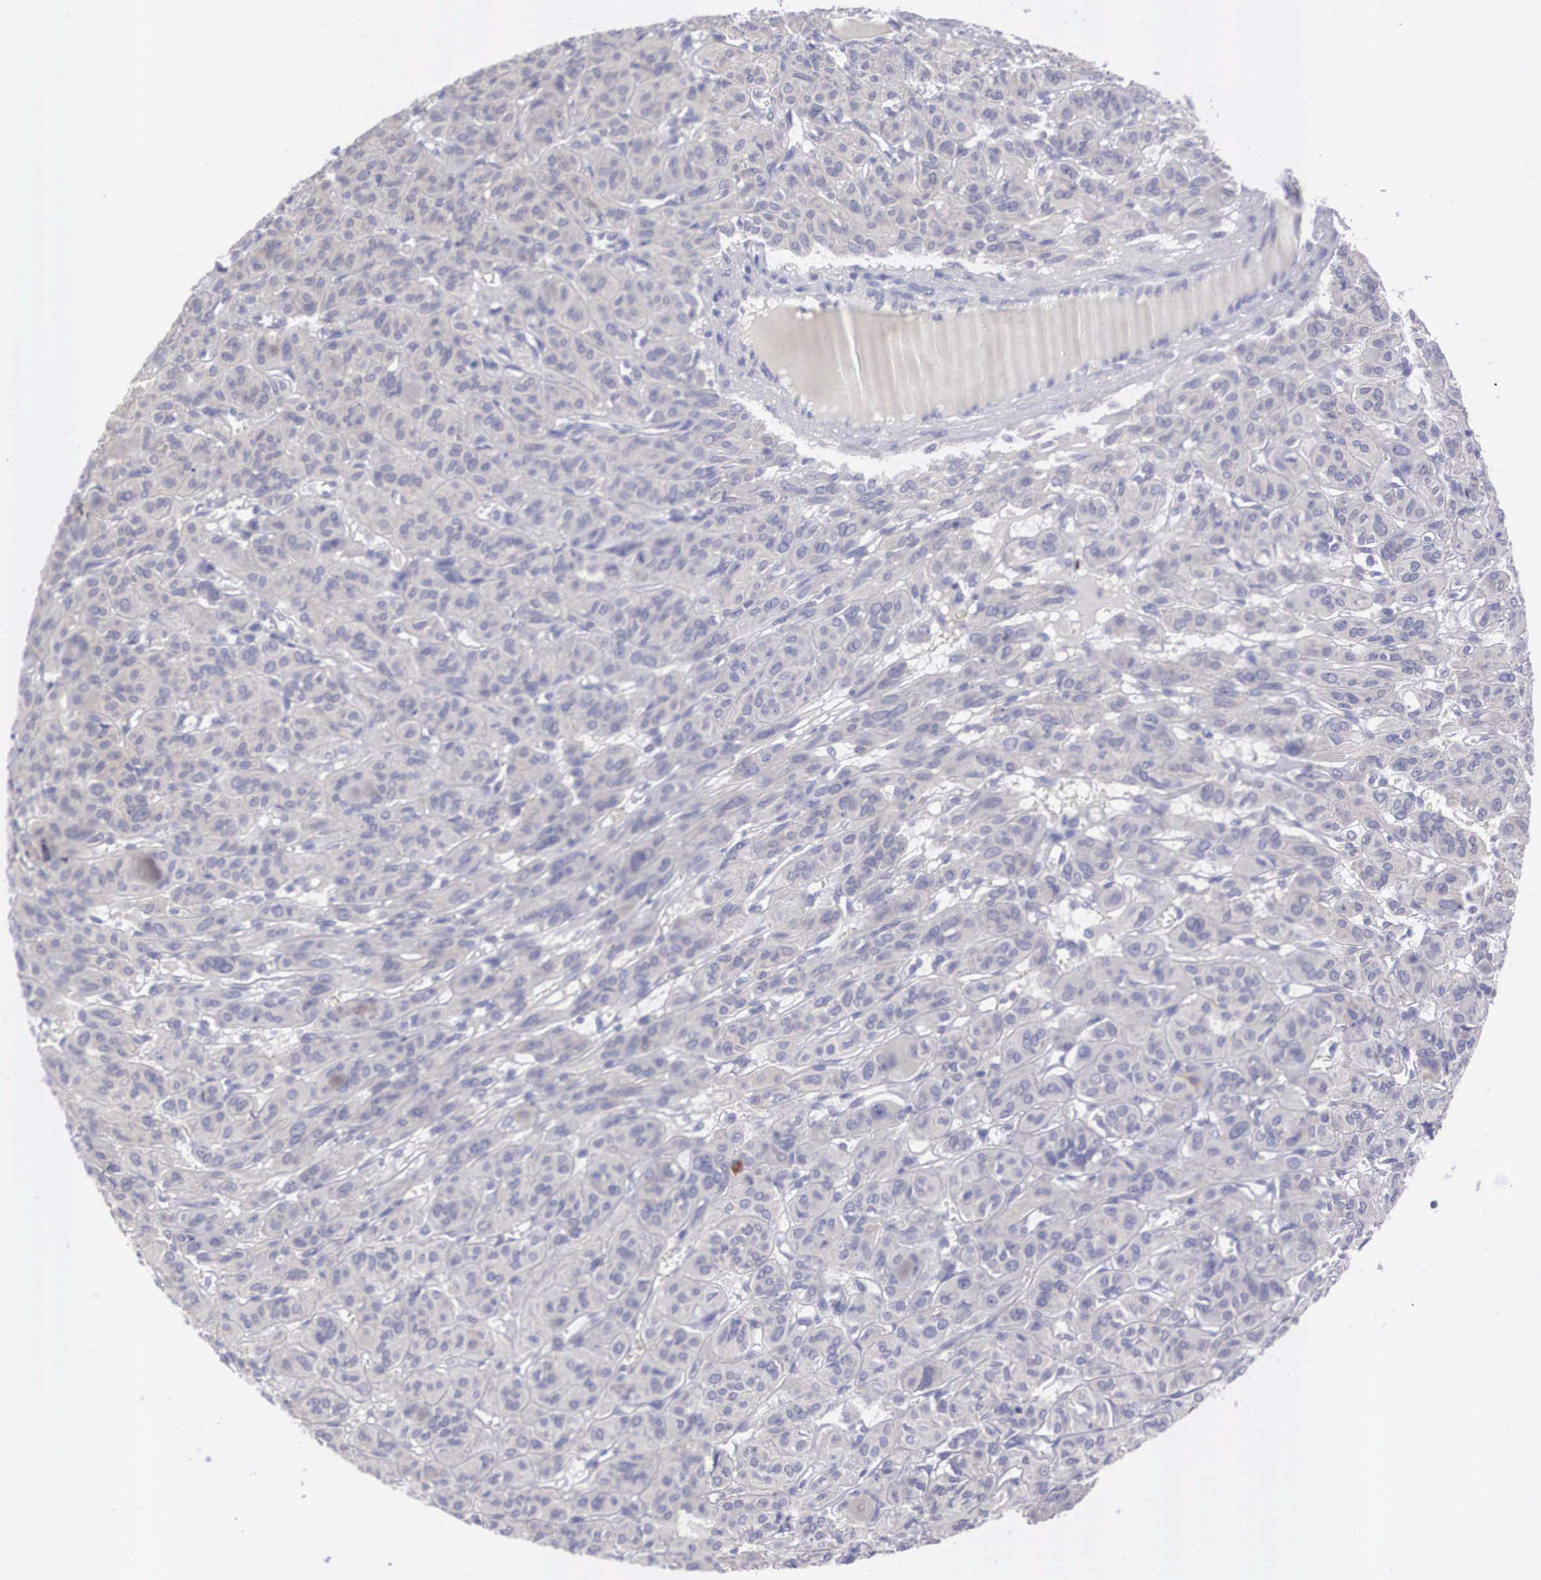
{"staining": {"intensity": "negative", "quantity": "none", "location": "none"}, "tissue": "thyroid cancer", "cell_type": "Tumor cells", "image_type": "cancer", "snomed": [{"axis": "morphology", "description": "Follicular adenoma carcinoma, NOS"}, {"axis": "topography", "description": "Thyroid gland"}], "caption": "Histopathology image shows no significant protein positivity in tumor cells of follicular adenoma carcinoma (thyroid). (DAB IHC visualized using brightfield microscopy, high magnification).", "gene": "REPS2", "patient": {"sex": "female", "age": 71}}